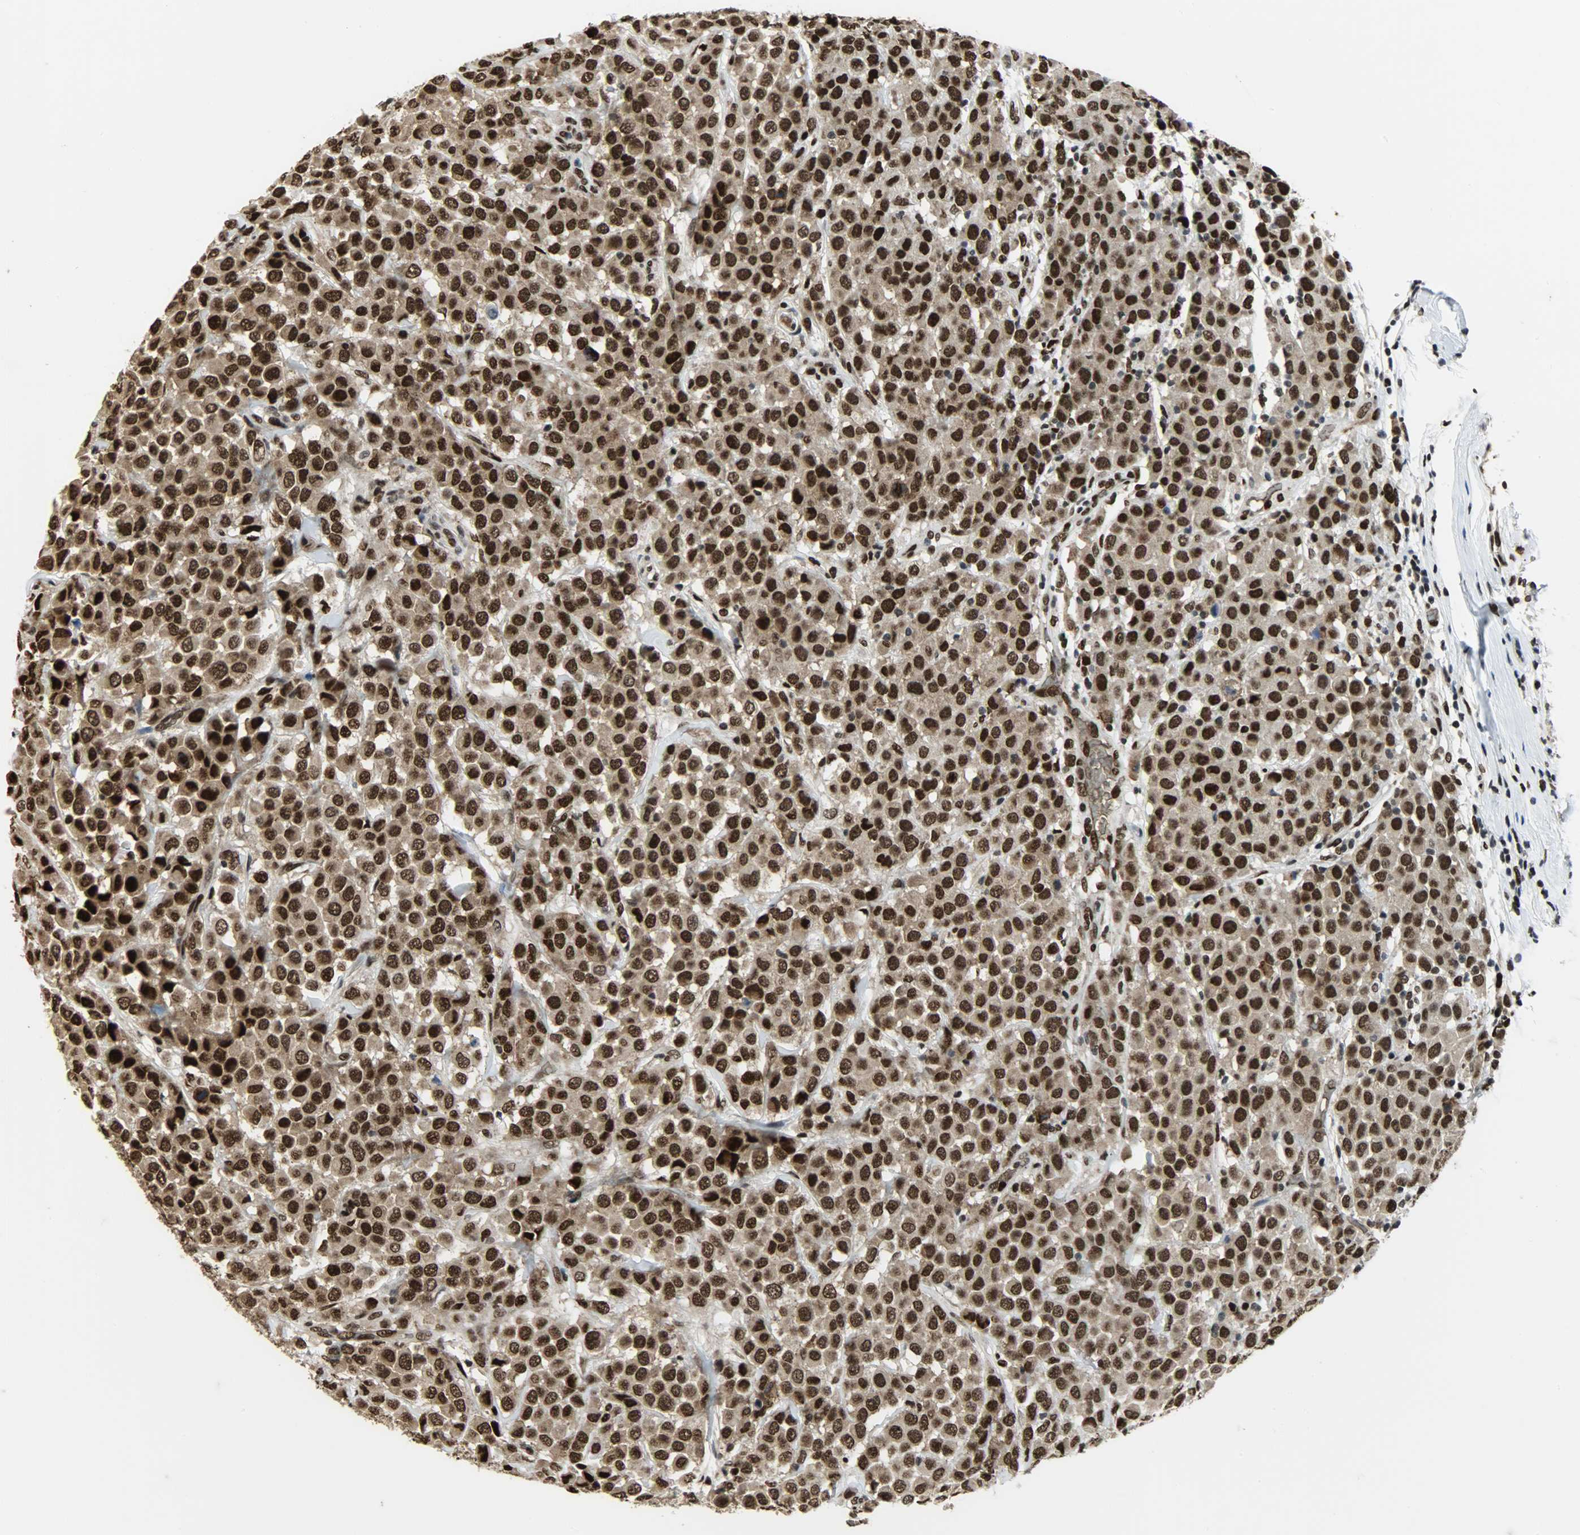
{"staining": {"intensity": "strong", "quantity": ">75%", "location": "cytoplasmic/membranous,nuclear"}, "tissue": "breast cancer", "cell_type": "Tumor cells", "image_type": "cancer", "snomed": [{"axis": "morphology", "description": "Duct carcinoma"}, {"axis": "topography", "description": "Breast"}], "caption": "The image reveals staining of breast infiltrating ductal carcinoma, revealing strong cytoplasmic/membranous and nuclear protein staining (brown color) within tumor cells. (DAB IHC with brightfield microscopy, high magnification).", "gene": "SNAI1", "patient": {"sex": "female", "age": 61}}